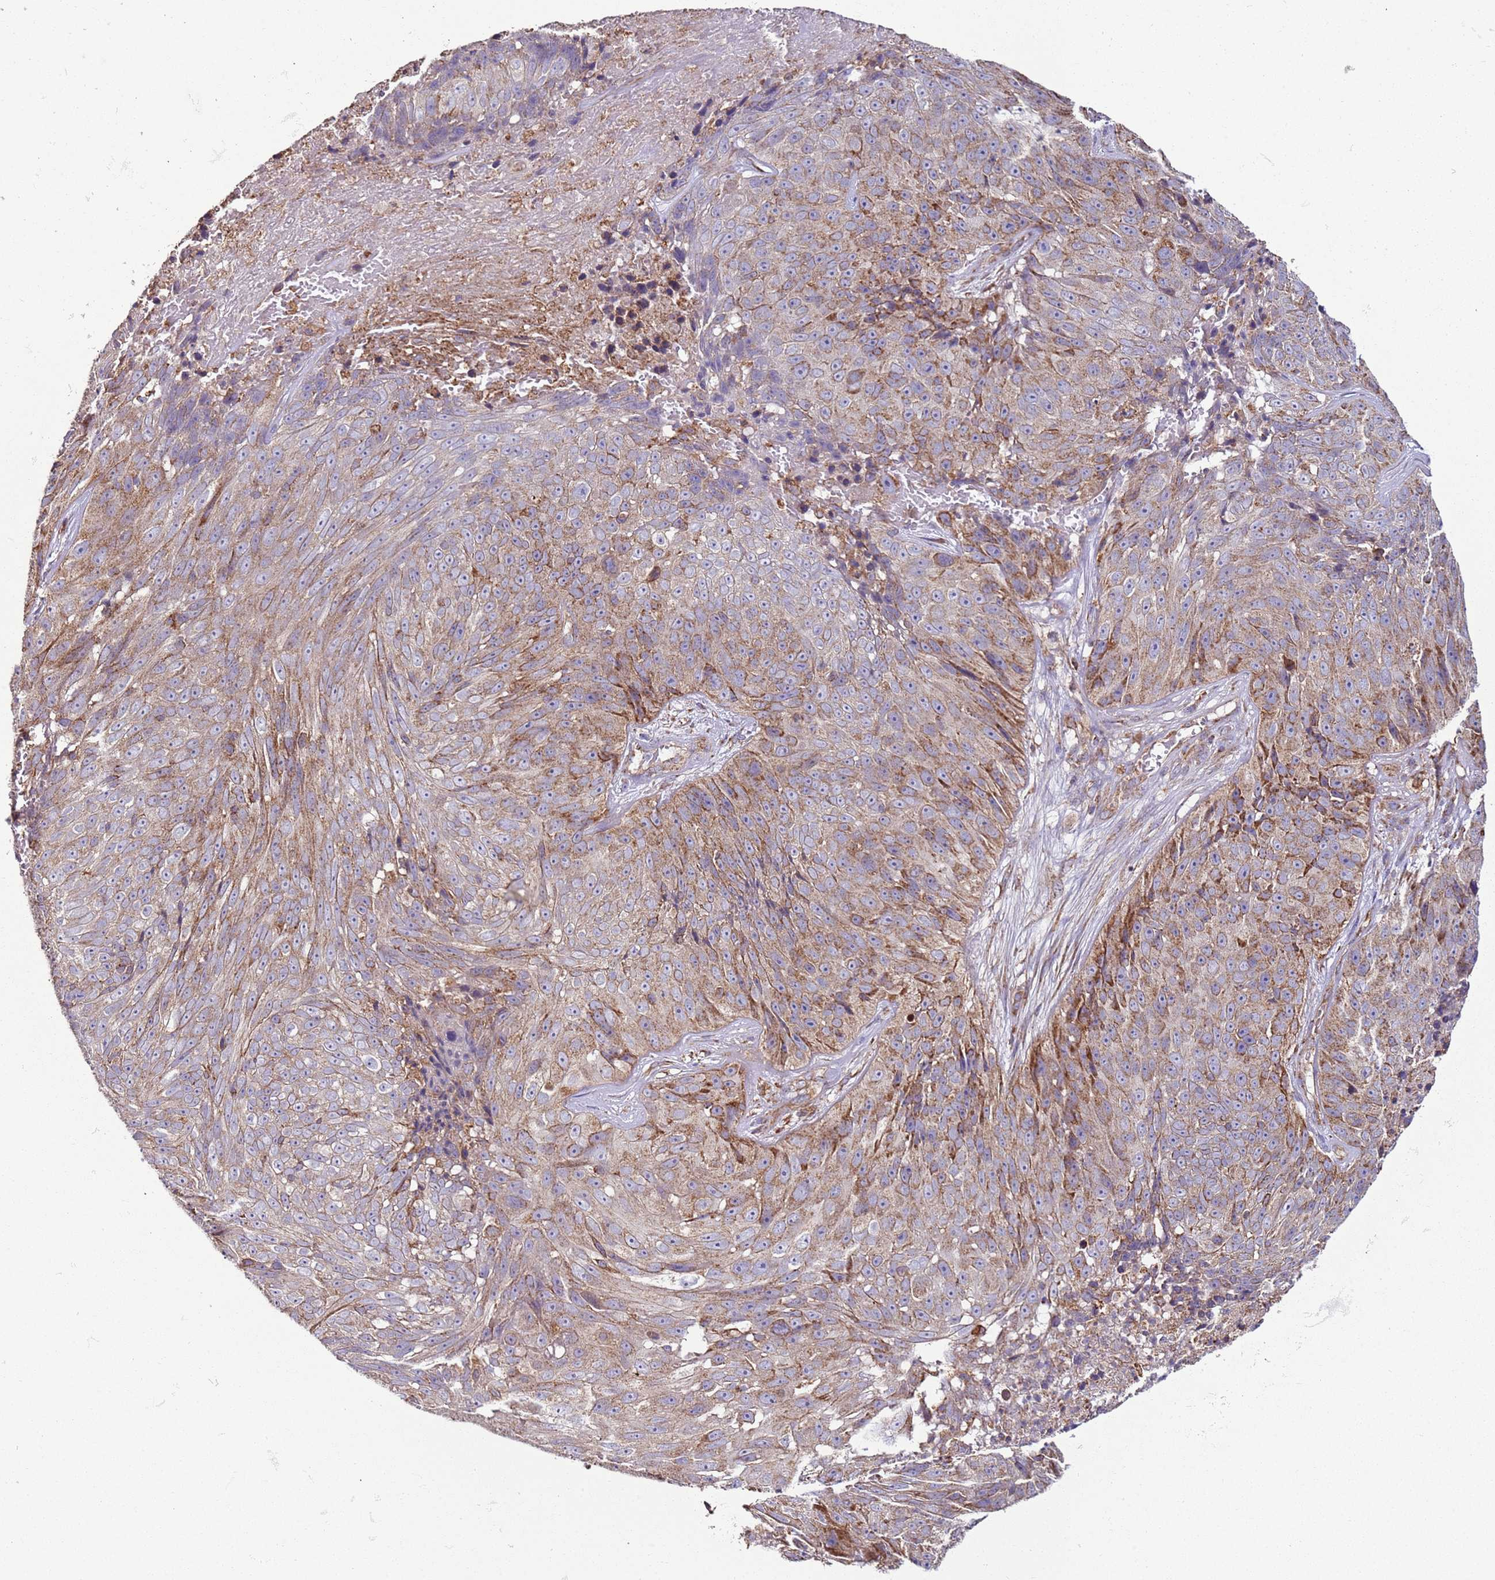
{"staining": {"intensity": "weak", "quantity": ">75%", "location": "cytoplasmic/membranous"}, "tissue": "skin cancer", "cell_type": "Tumor cells", "image_type": "cancer", "snomed": [{"axis": "morphology", "description": "Squamous cell carcinoma, NOS"}, {"axis": "topography", "description": "Skin"}], "caption": "Brown immunohistochemical staining in human skin cancer (squamous cell carcinoma) displays weak cytoplasmic/membranous expression in about >75% of tumor cells.", "gene": "RMND5A", "patient": {"sex": "female", "age": 87}}